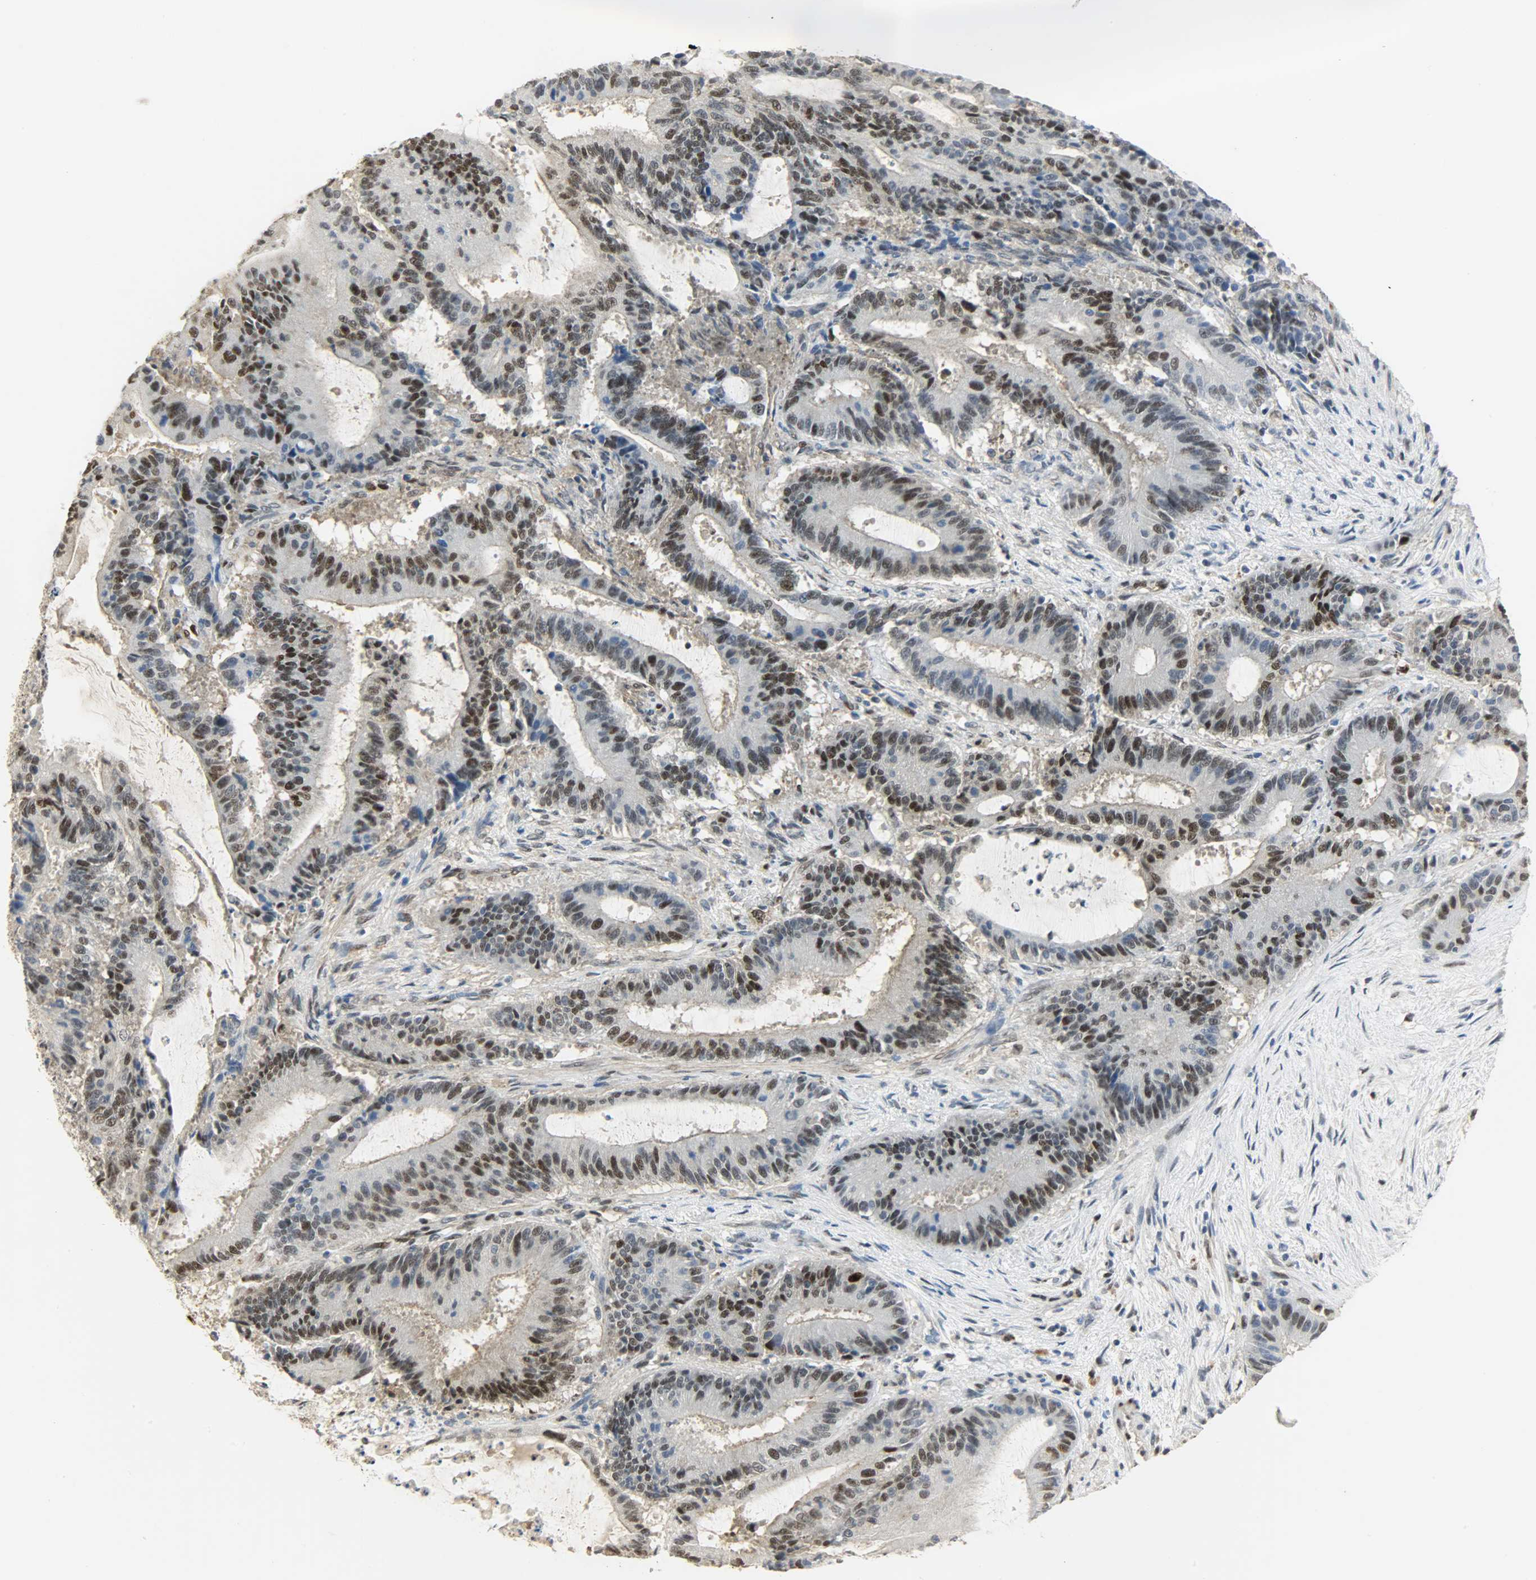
{"staining": {"intensity": "moderate", "quantity": "25%-75%", "location": "nuclear"}, "tissue": "liver cancer", "cell_type": "Tumor cells", "image_type": "cancer", "snomed": [{"axis": "morphology", "description": "Cholangiocarcinoma"}, {"axis": "topography", "description": "Liver"}], "caption": "DAB (3,3'-diaminobenzidine) immunohistochemical staining of human liver cancer (cholangiocarcinoma) reveals moderate nuclear protein positivity in approximately 25%-75% of tumor cells.", "gene": "NPEPL1", "patient": {"sex": "female", "age": 73}}